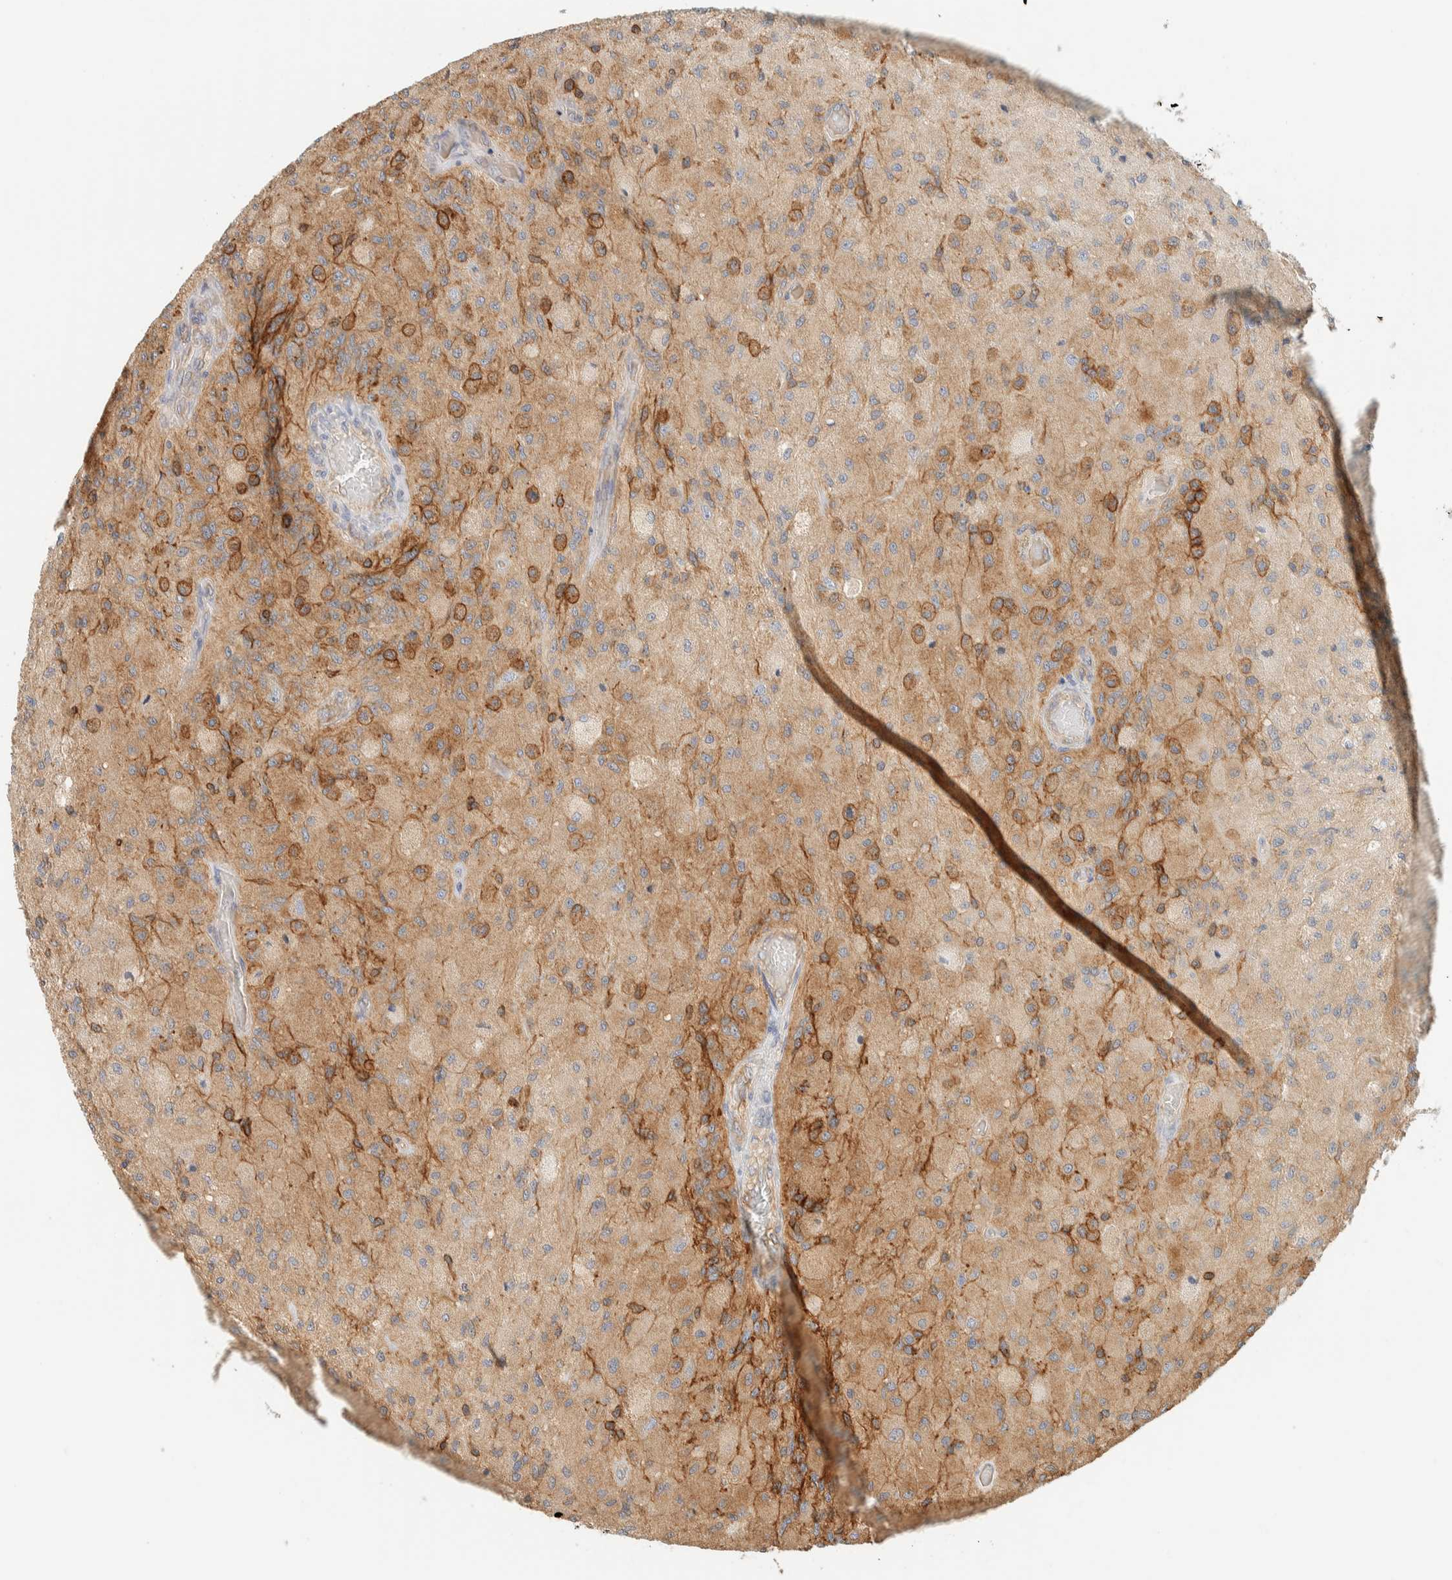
{"staining": {"intensity": "weak", "quantity": "25%-75%", "location": "cytoplasmic/membranous"}, "tissue": "glioma", "cell_type": "Tumor cells", "image_type": "cancer", "snomed": [{"axis": "morphology", "description": "Normal tissue, NOS"}, {"axis": "morphology", "description": "Glioma, malignant, High grade"}, {"axis": "topography", "description": "Cerebral cortex"}], "caption": "Weak cytoplasmic/membranous positivity for a protein is seen in about 25%-75% of tumor cells of high-grade glioma (malignant) using IHC.", "gene": "LIMA1", "patient": {"sex": "male", "age": 77}}